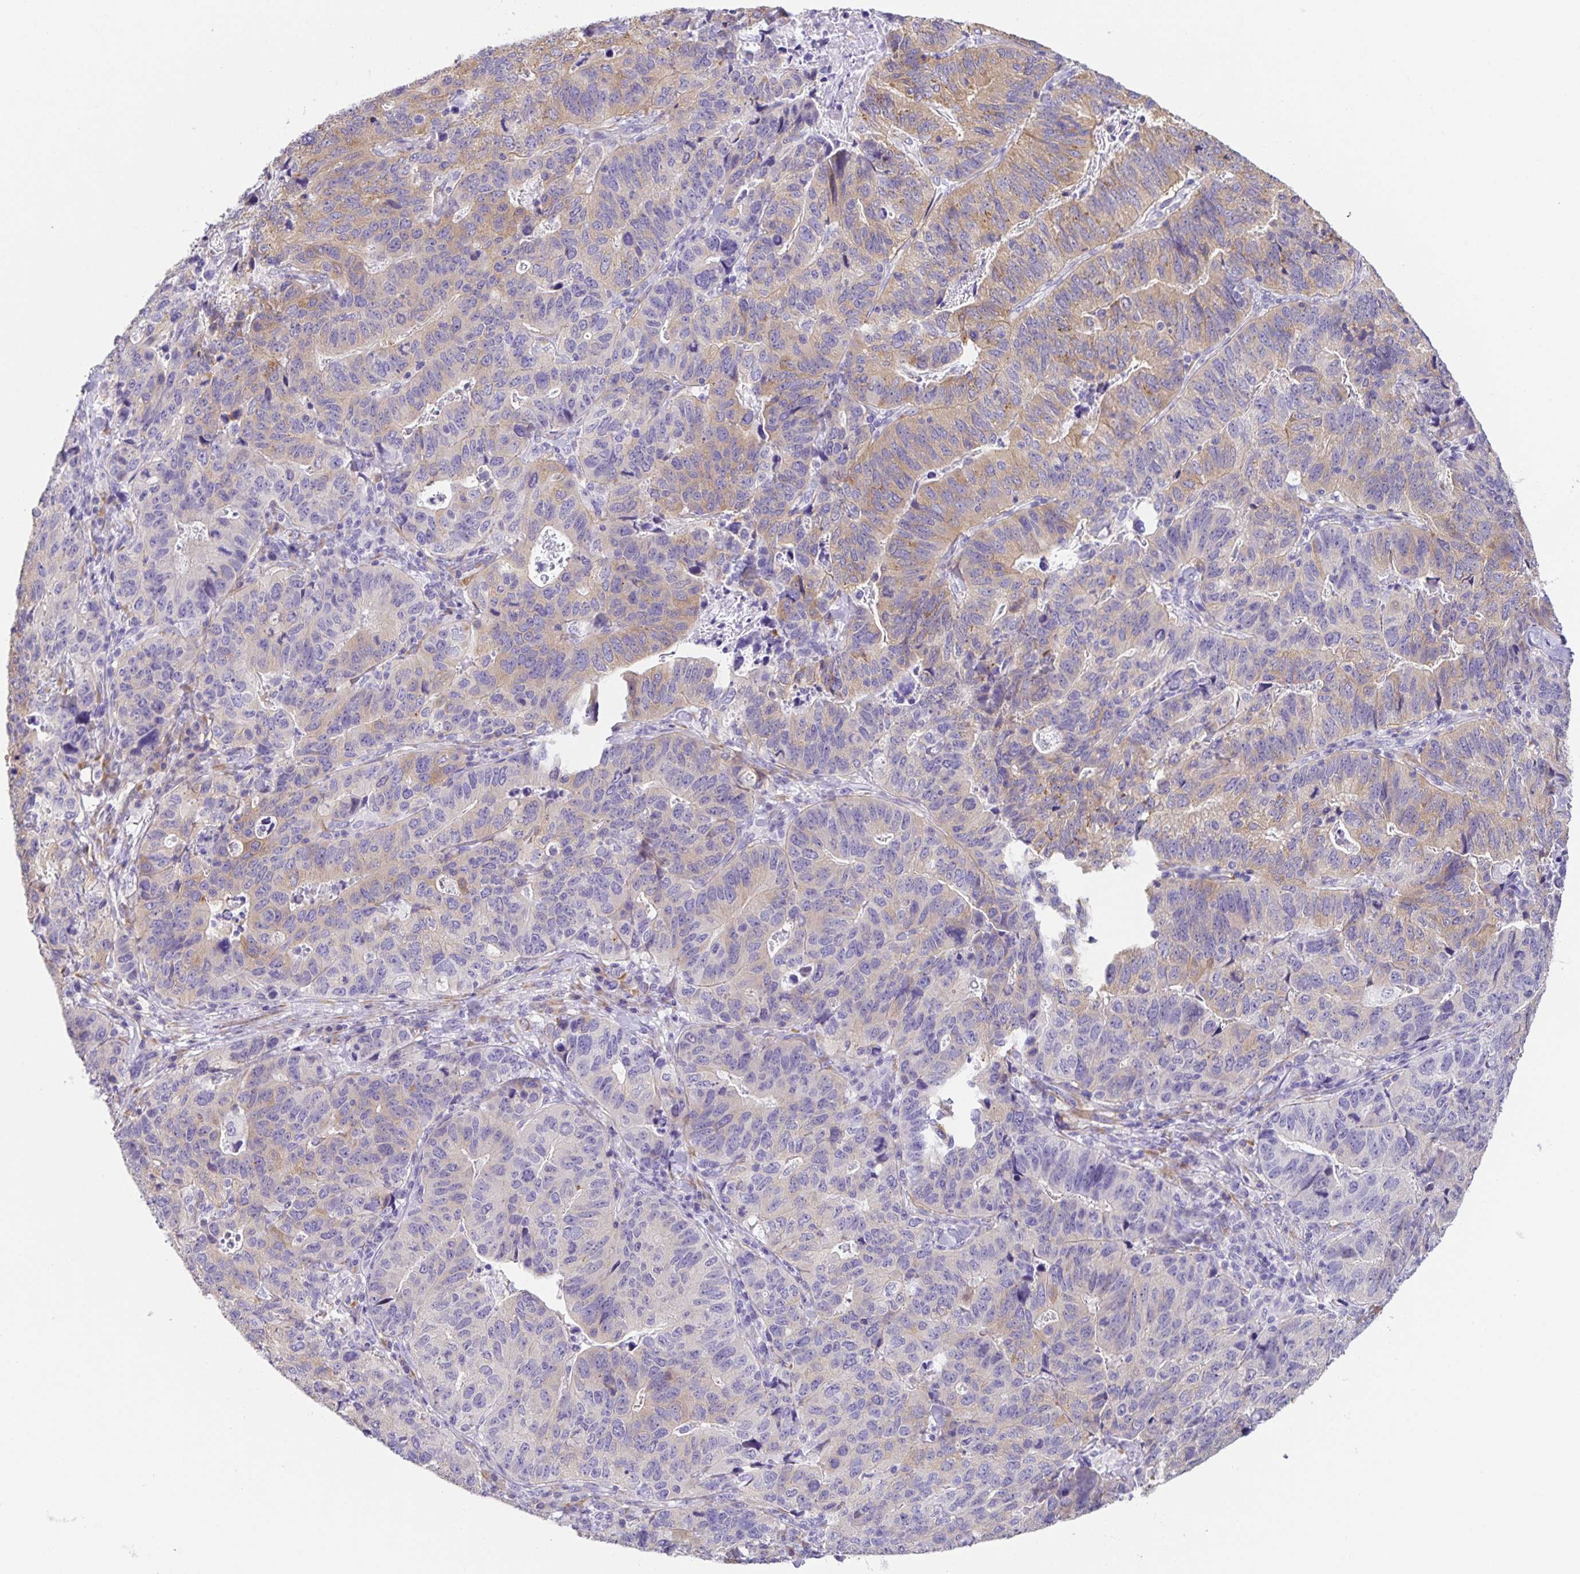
{"staining": {"intensity": "weak", "quantity": "25%-75%", "location": "cytoplasmic/membranous"}, "tissue": "stomach cancer", "cell_type": "Tumor cells", "image_type": "cancer", "snomed": [{"axis": "morphology", "description": "Adenocarcinoma, NOS"}, {"axis": "topography", "description": "Stomach, upper"}], "caption": "Immunohistochemical staining of stomach cancer reveals low levels of weak cytoplasmic/membranous protein positivity in approximately 25%-75% of tumor cells. (Brightfield microscopy of DAB IHC at high magnification).", "gene": "PRR36", "patient": {"sex": "female", "age": 67}}